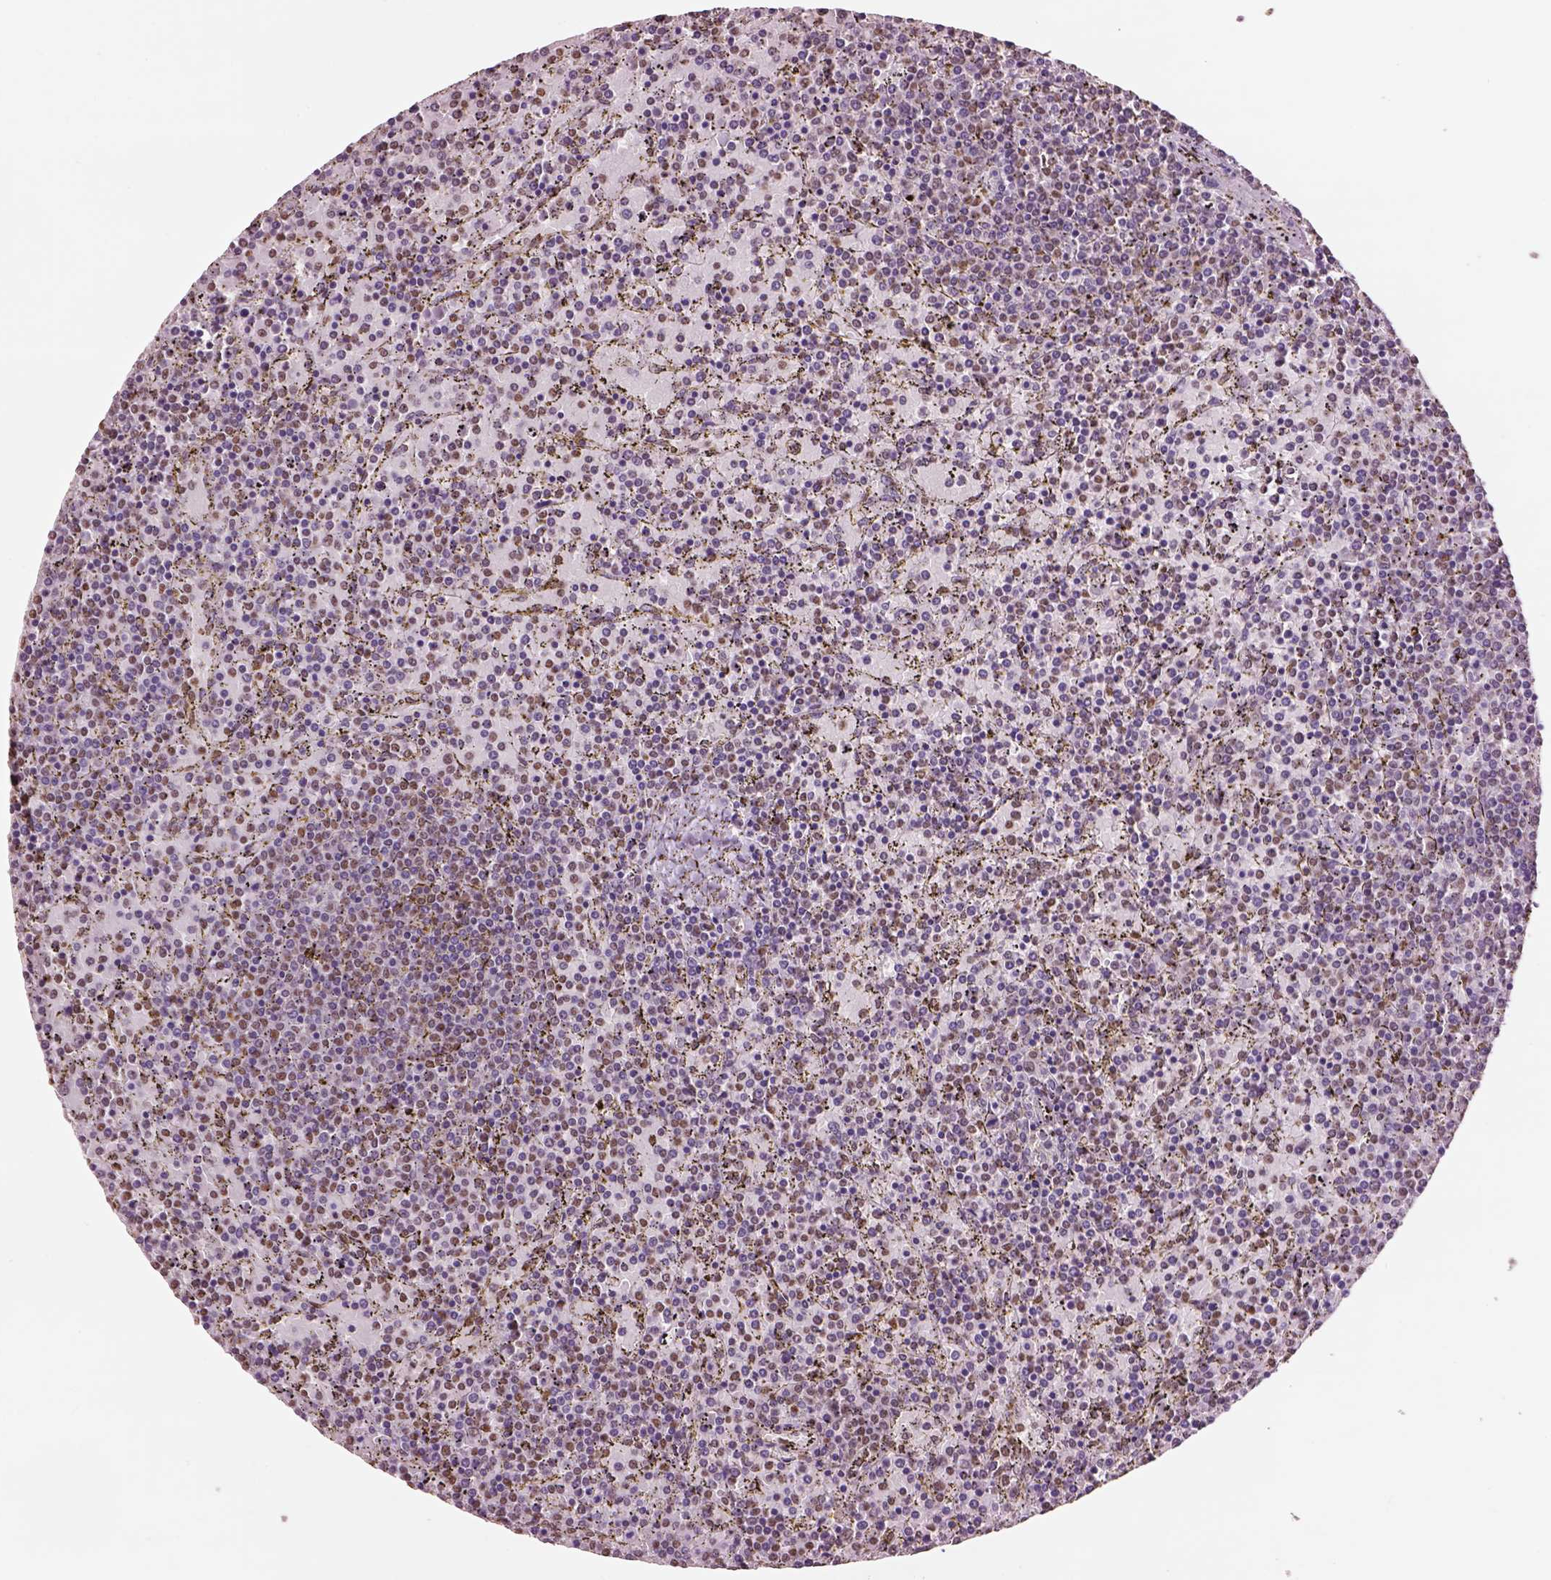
{"staining": {"intensity": "weak", "quantity": "25%-75%", "location": "nuclear"}, "tissue": "lymphoma", "cell_type": "Tumor cells", "image_type": "cancer", "snomed": [{"axis": "morphology", "description": "Malignant lymphoma, non-Hodgkin's type, Low grade"}, {"axis": "topography", "description": "Spleen"}], "caption": "A micrograph showing weak nuclear staining in about 25%-75% of tumor cells in lymphoma, as visualized by brown immunohistochemical staining.", "gene": "DDX3X", "patient": {"sex": "female", "age": 77}}